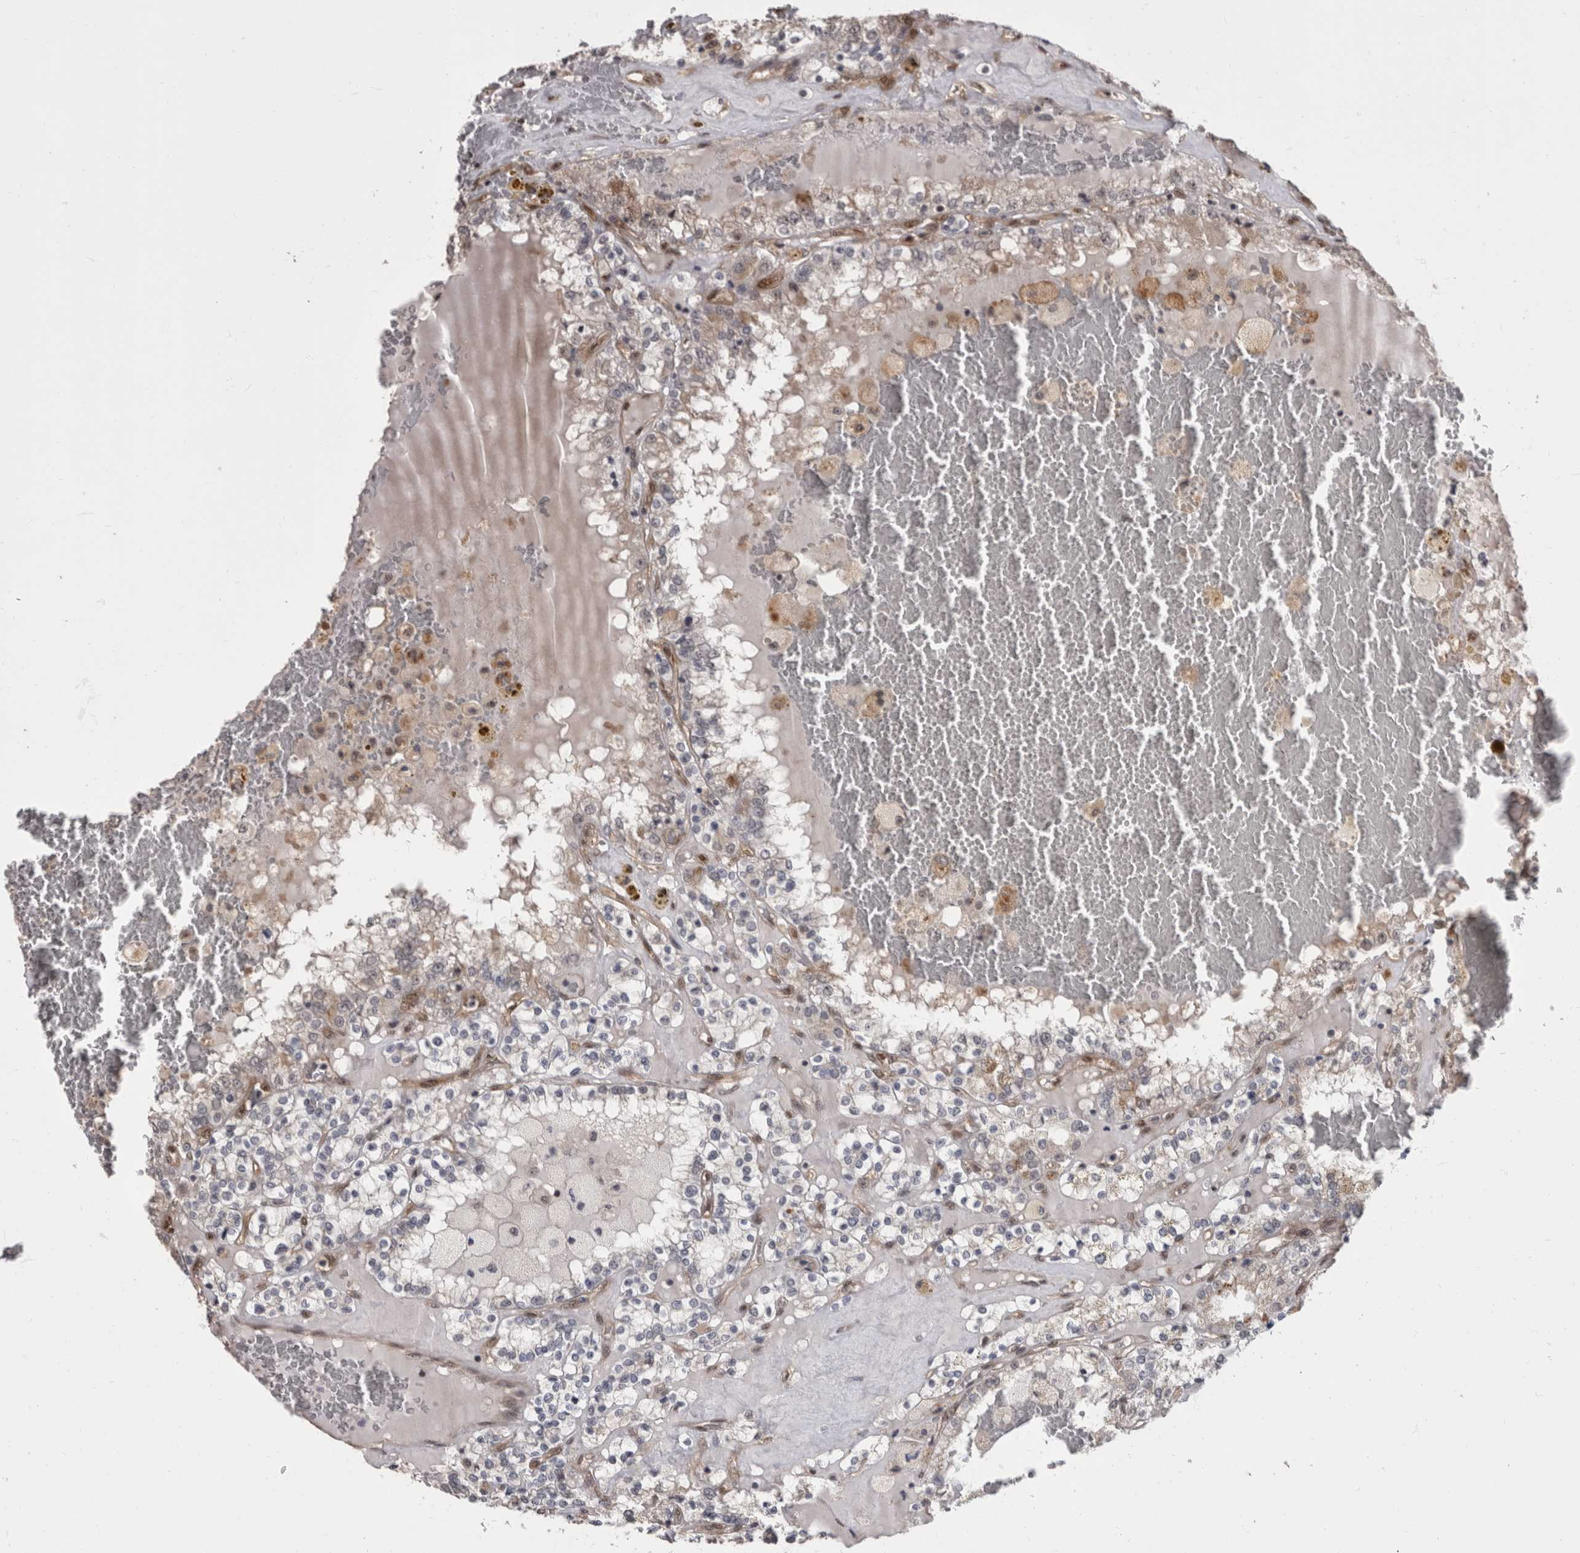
{"staining": {"intensity": "negative", "quantity": "none", "location": "none"}, "tissue": "renal cancer", "cell_type": "Tumor cells", "image_type": "cancer", "snomed": [{"axis": "morphology", "description": "Adenocarcinoma, NOS"}, {"axis": "topography", "description": "Kidney"}], "caption": "This is an immunohistochemistry (IHC) photomicrograph of human adenocarcinoma (renal). There is no expression in tumor cells.", "gene": "AKT3", "patient": {"sex": "female", "age": 56}}